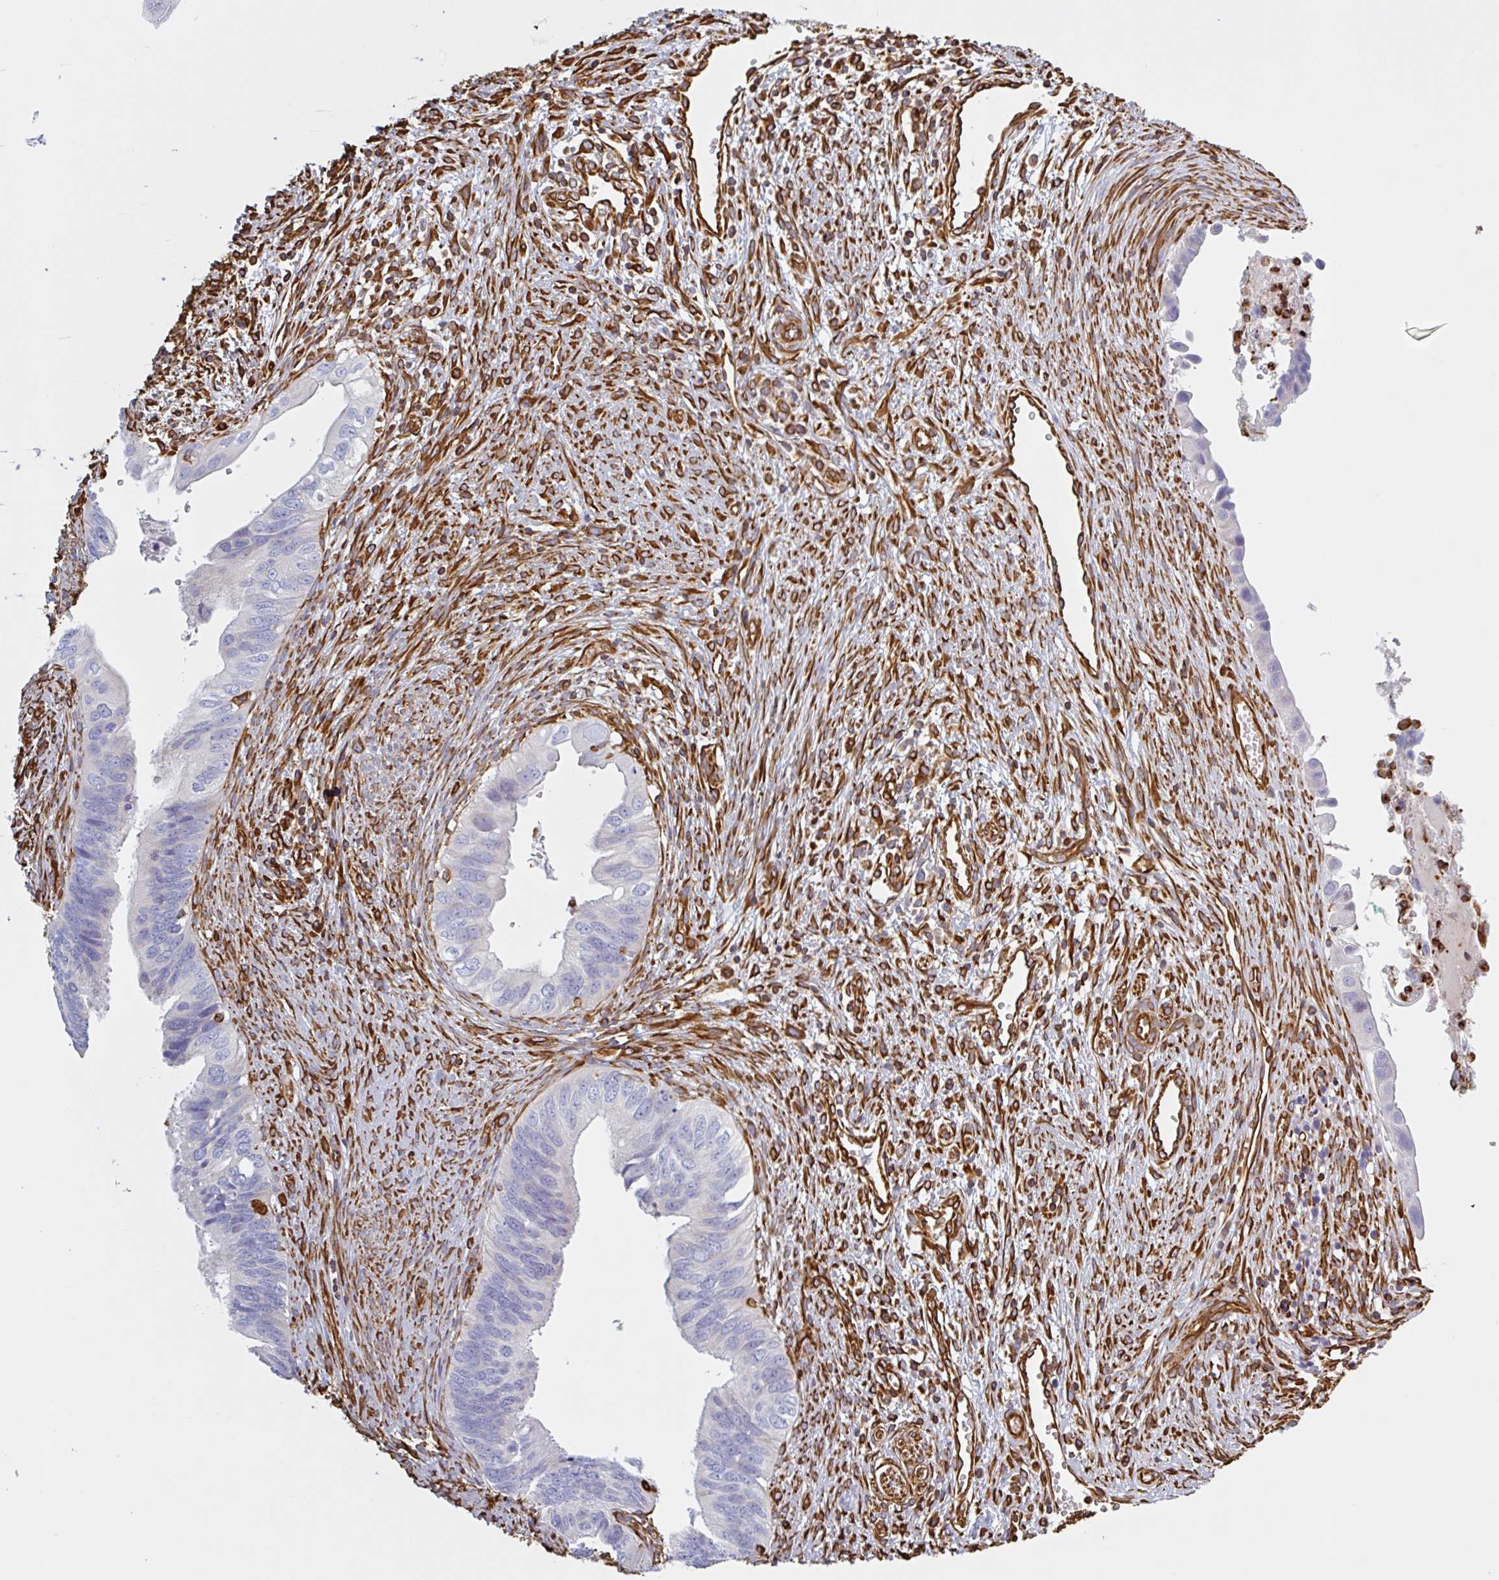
{"staining": {"intensity": "negative", "quantity": "none", "location": "none"}, "tissue": "cervical cancer", "cell_type": "Tumor cells", "image_type": "cancer", "snomed": [{"axis": "morphology", "description": "Adenocarcinoma, NOS"}, {"axis": "topography", "description": "Cervix"}], "caption": "Tumor cells show no significant staining in adenocarcinoma (cervical).", "gene": "PPFIA1", "patient": {"sex": "female", "age": 42}}